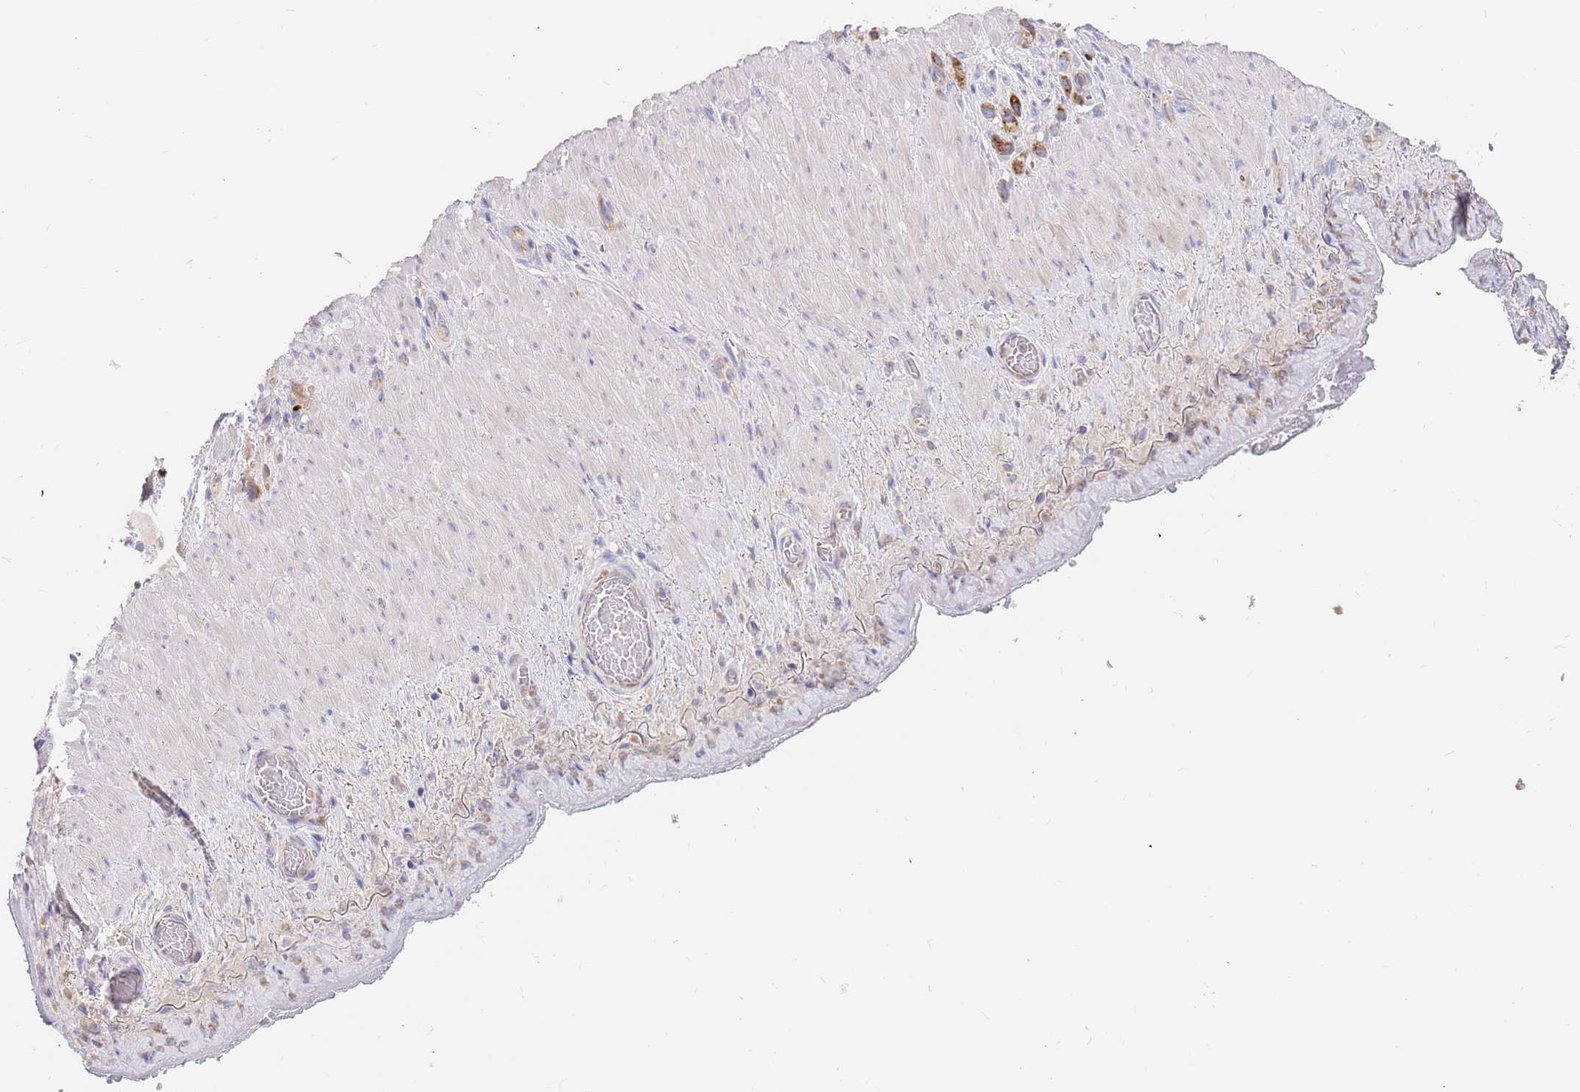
{"staining": {"intensity": "strong", "quantity": "25%-75%", "location": "cytoplasmic/membranous"}, "tissue": "stomach cancer", "cell_type": "Tumor cells", "image_type": "cancer", "snomed": [{"axis": "morphology", "description": "Adenocarcinoma, NOS"}, {"axis": "topography", "description": "Stomach"}], "caption": "DAB (3,3'-diaminobenzidine) immunohistochemical staining of stomach cancer reveals strong cytoplasmic/membranous protein staining in approximately 25%-75% of tumor cells. (IHC, brightfield microscopy, high magnification).", "gene": "BORCS5", "patient": {"sex": "female", "age": 65}}